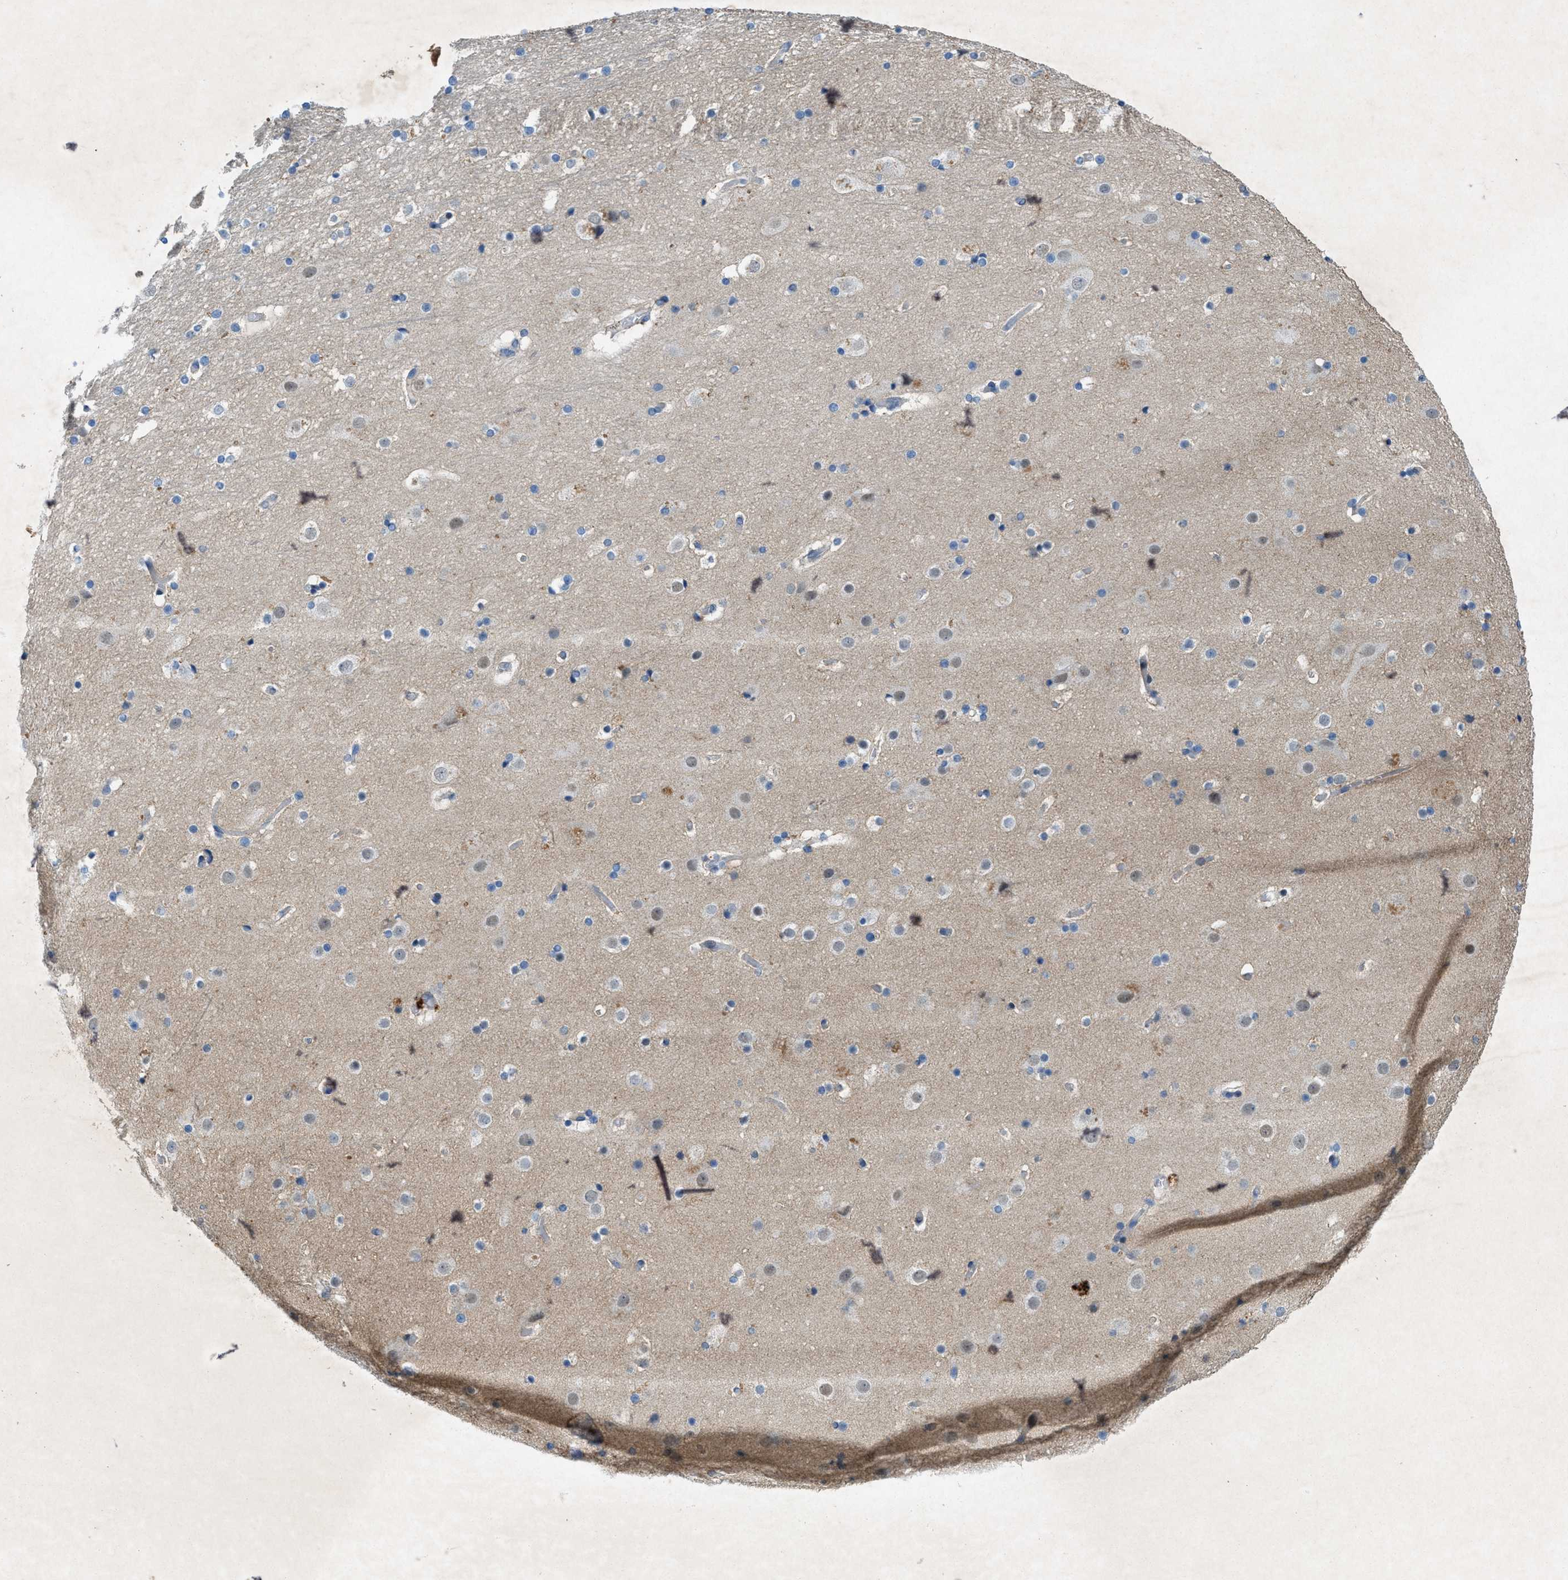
{"staining": {"intensity": "negative", "quantity": "none", "location": "none"}, "tissue": "cerebral cortex", "cell_type": "Endothelial cells", "image_type": "normal", "snomed": [{"axis": "morphology", "description": "Normal tissue, NOS"}, {"axis": "topography", "description": "Cerebral cortex"}], "caption": "Immunohistochemistry image of normal human cerebral cortex stained for a protein (brown), which exhibits no positivity in endothelial cells.", "gene": "URGCP", "patient": {"sex": "male", "age": 57}}